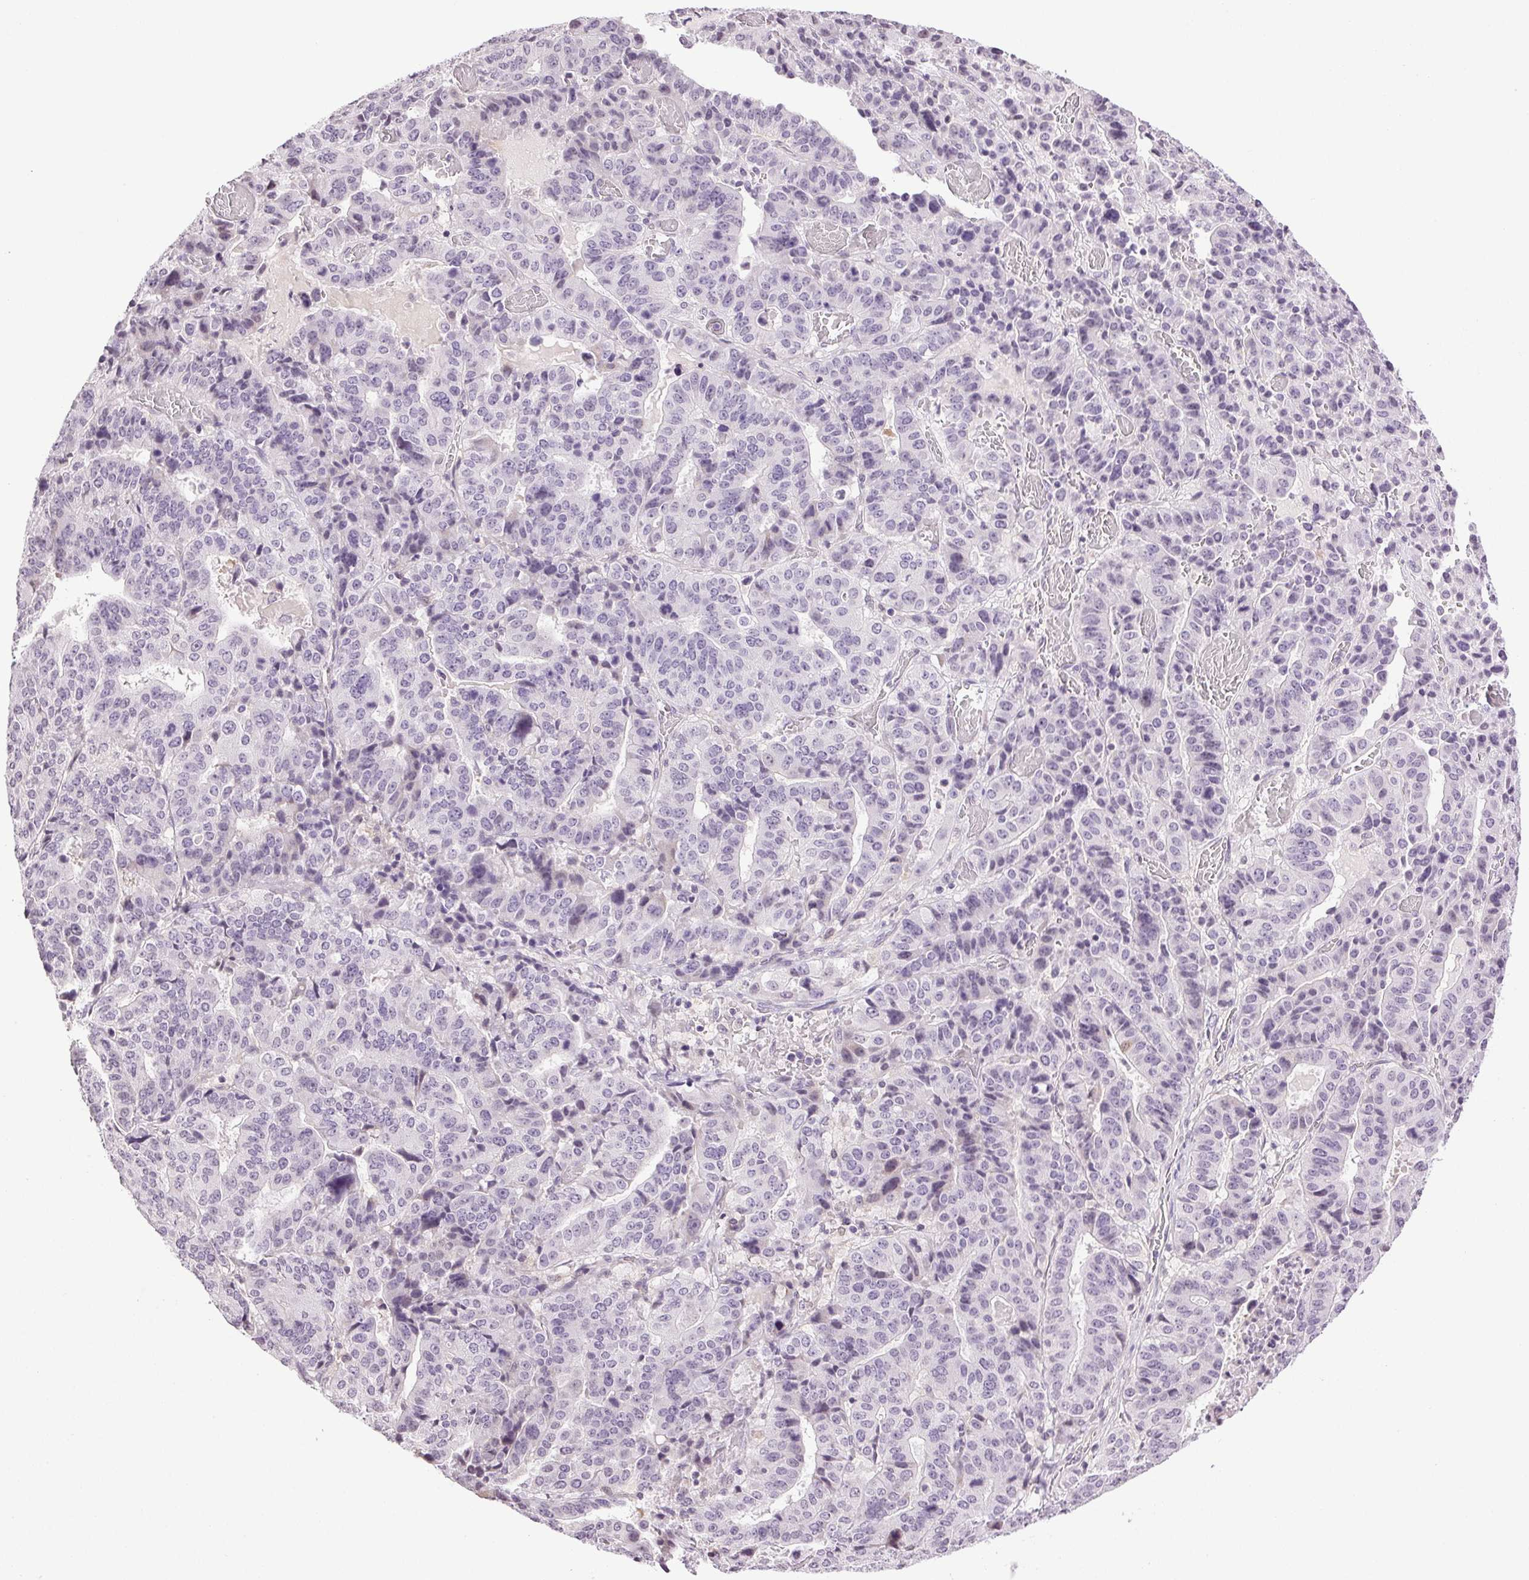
{"staining": {"intensity": "negative", "quantity": "none", "location": "none"}, "tissue": "stomach cancer", "cell_type": "Tumor cells", "image_type": "cancer", "snomed": [{"axis": "morphology", "description": "Adenocarcinoma, NOS"}, {"axis": "topography", "description": "Stomach"}], "caption": "IHC histopathology image of human adenocarcinoma (stomach) stained for a protein (brown), which demonstrates no positivity in tumor cells.", "gene": "TNNT3", "patient": {"sex": "male", "age": 48}}